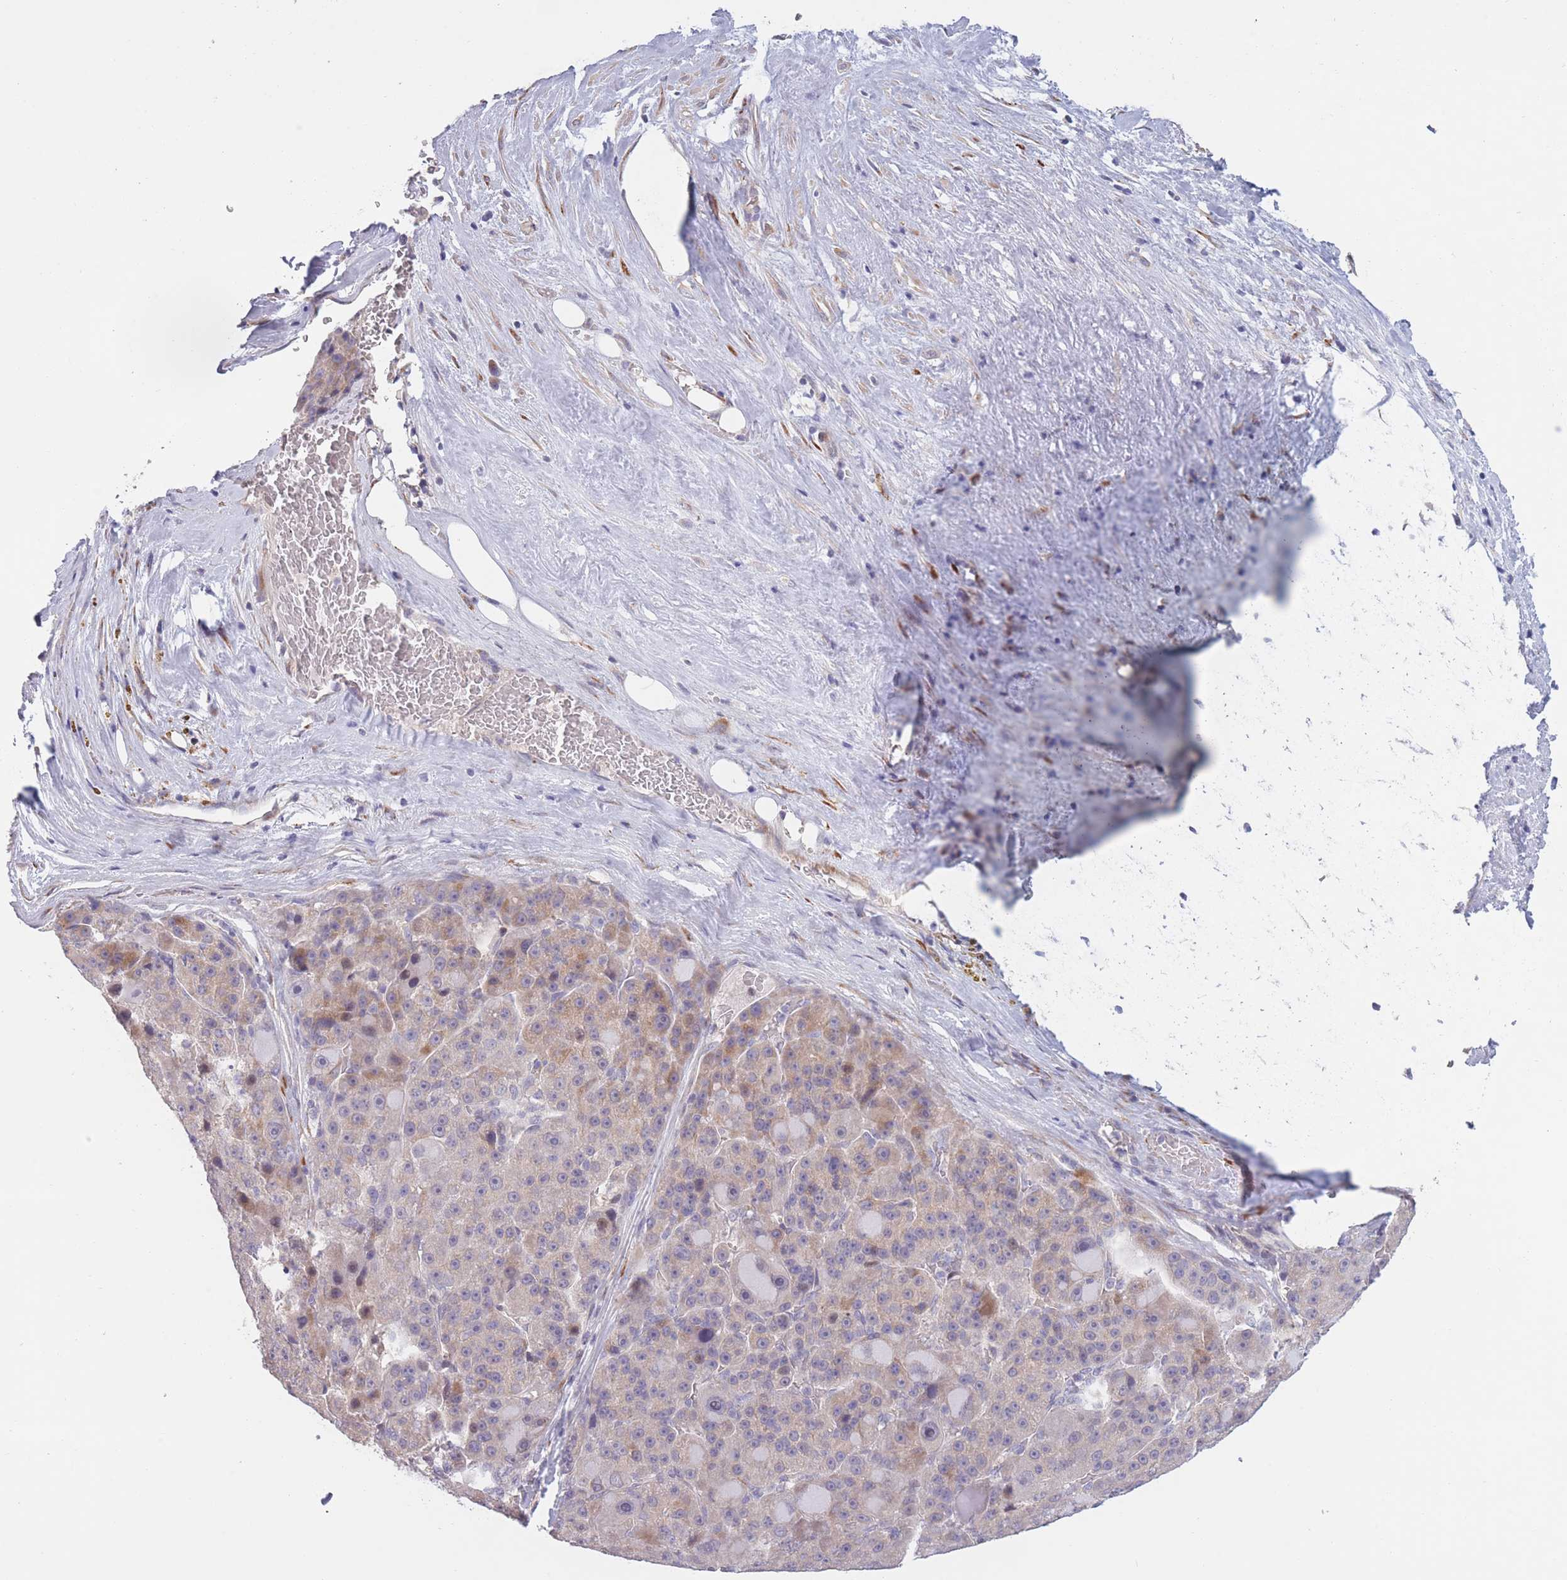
{"staining": {"intensity": "weak", "quantity": "25%-75%", "location": "cytoplasmic/membranous"}, "tissue": "liver cancer", "cell_type": "Tumor cells", "image_type": "cancer", "snomed": [{"axis": "morphology", "description": "Carcinoma, Hepatocellular, NOS"}, {"axis": "topography", "description": "Liver"}], "caption": "IHC image of neoplastic tissue: human liver hepatocellular carcinoma stained using immunohistochemistry demonstrates low levels of weak protein expression localized specifically in the cytoplasmic/membranous of tumor cells, appearing as a cytoplasmic/membranous brown color.", "gene": "CCNQ", "patient": {"sex": "male", "age": 76}}